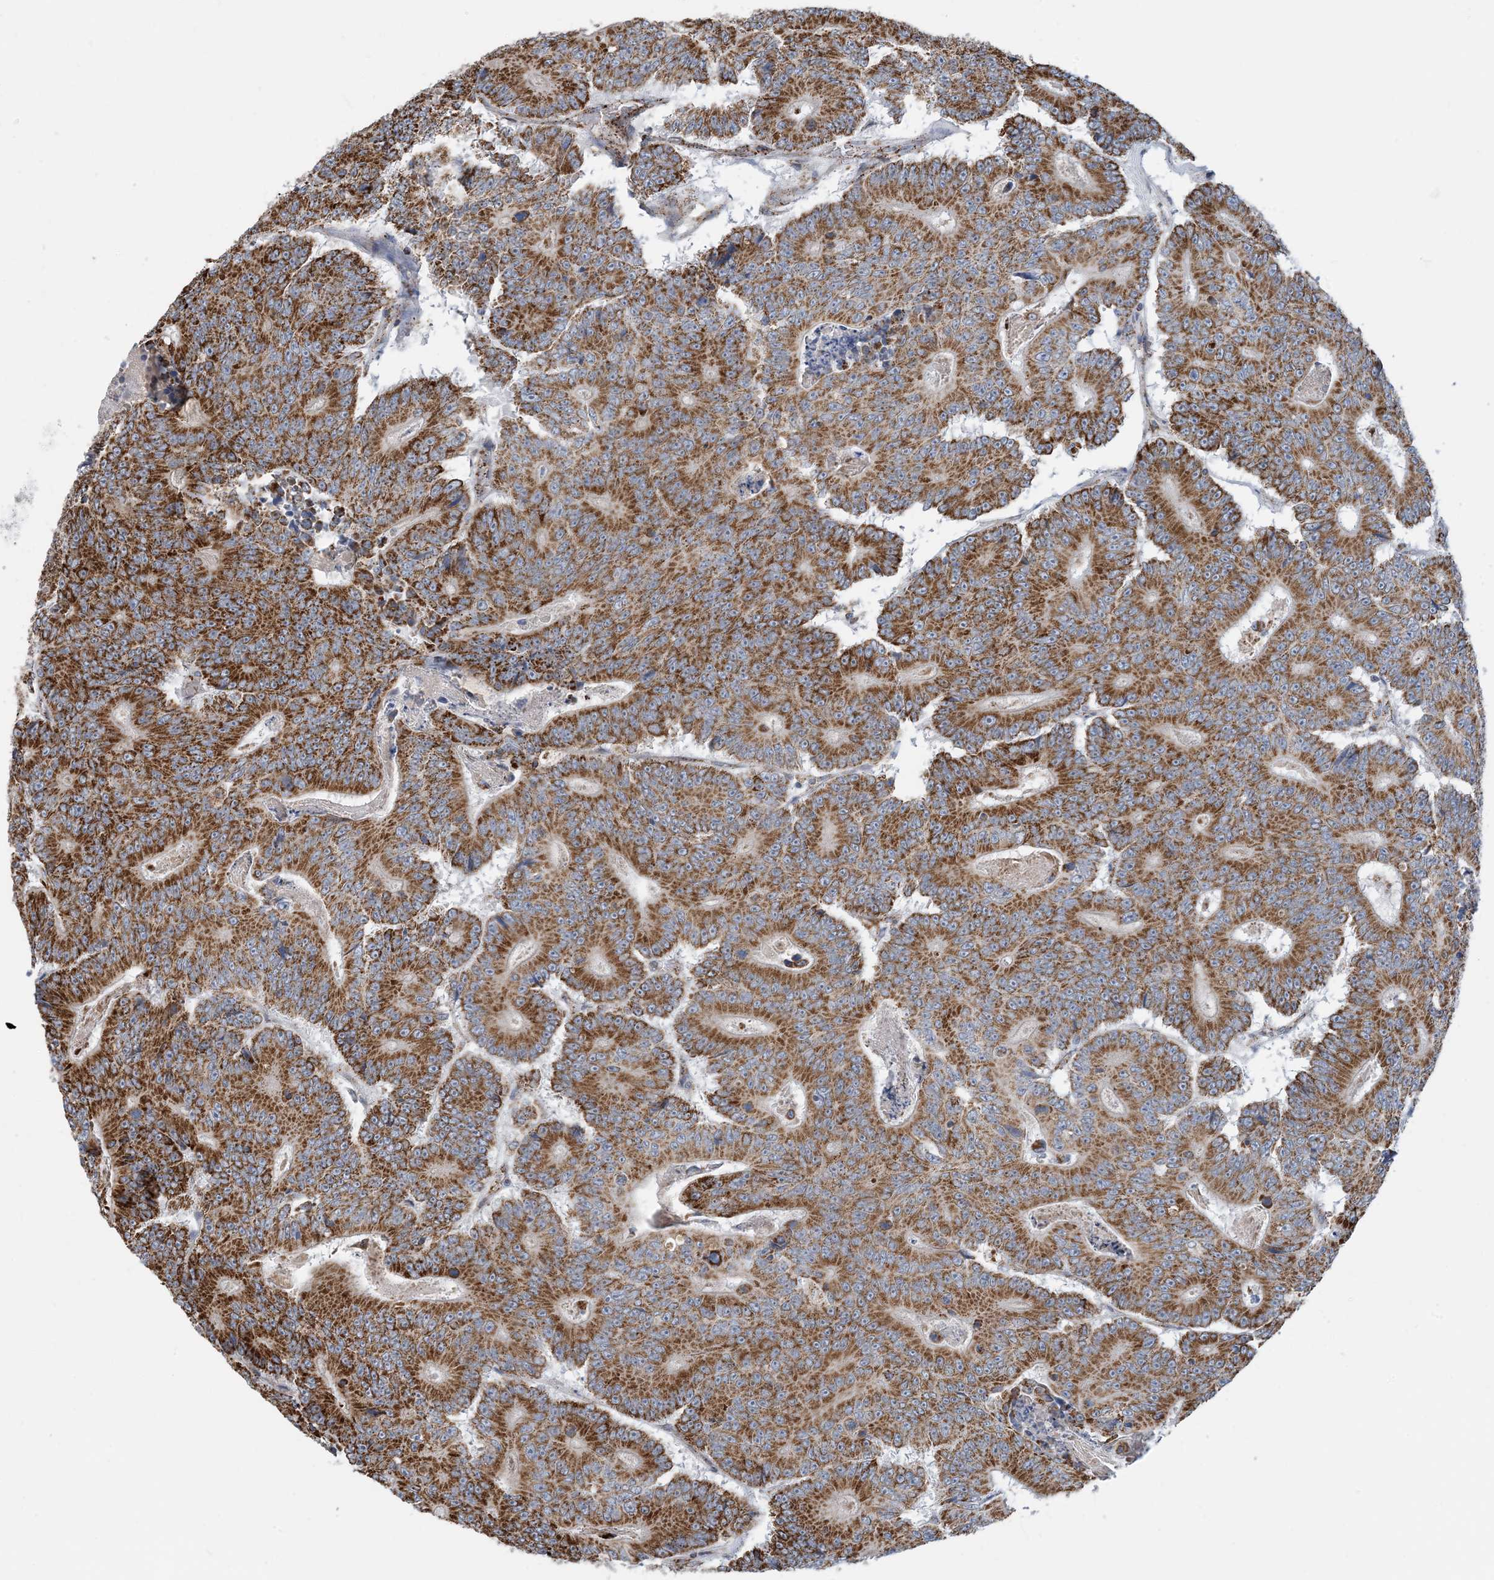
{"staining": {"intensity": "strong", "quantity": ">75%", "location": "cytoplasmic/membranous"}, "tissue": "colorectal cancer", "cell_type": "Tumor cells", "image_type": "cancer", "snomed": [{"axis": "morphology", "description": "Adenocarcinoma, NOS"}, {"axis": "topography", "description": "Colon"}], "caption": "Adenocarcinoma (colorectal) stained with immunohistochemistry demonstrates strong cytoplasmic/membranous expression in approximately >75% of tumor cells.", "gene": "PCDHGA1", "patient": {"sex": "male", "age": 83}}